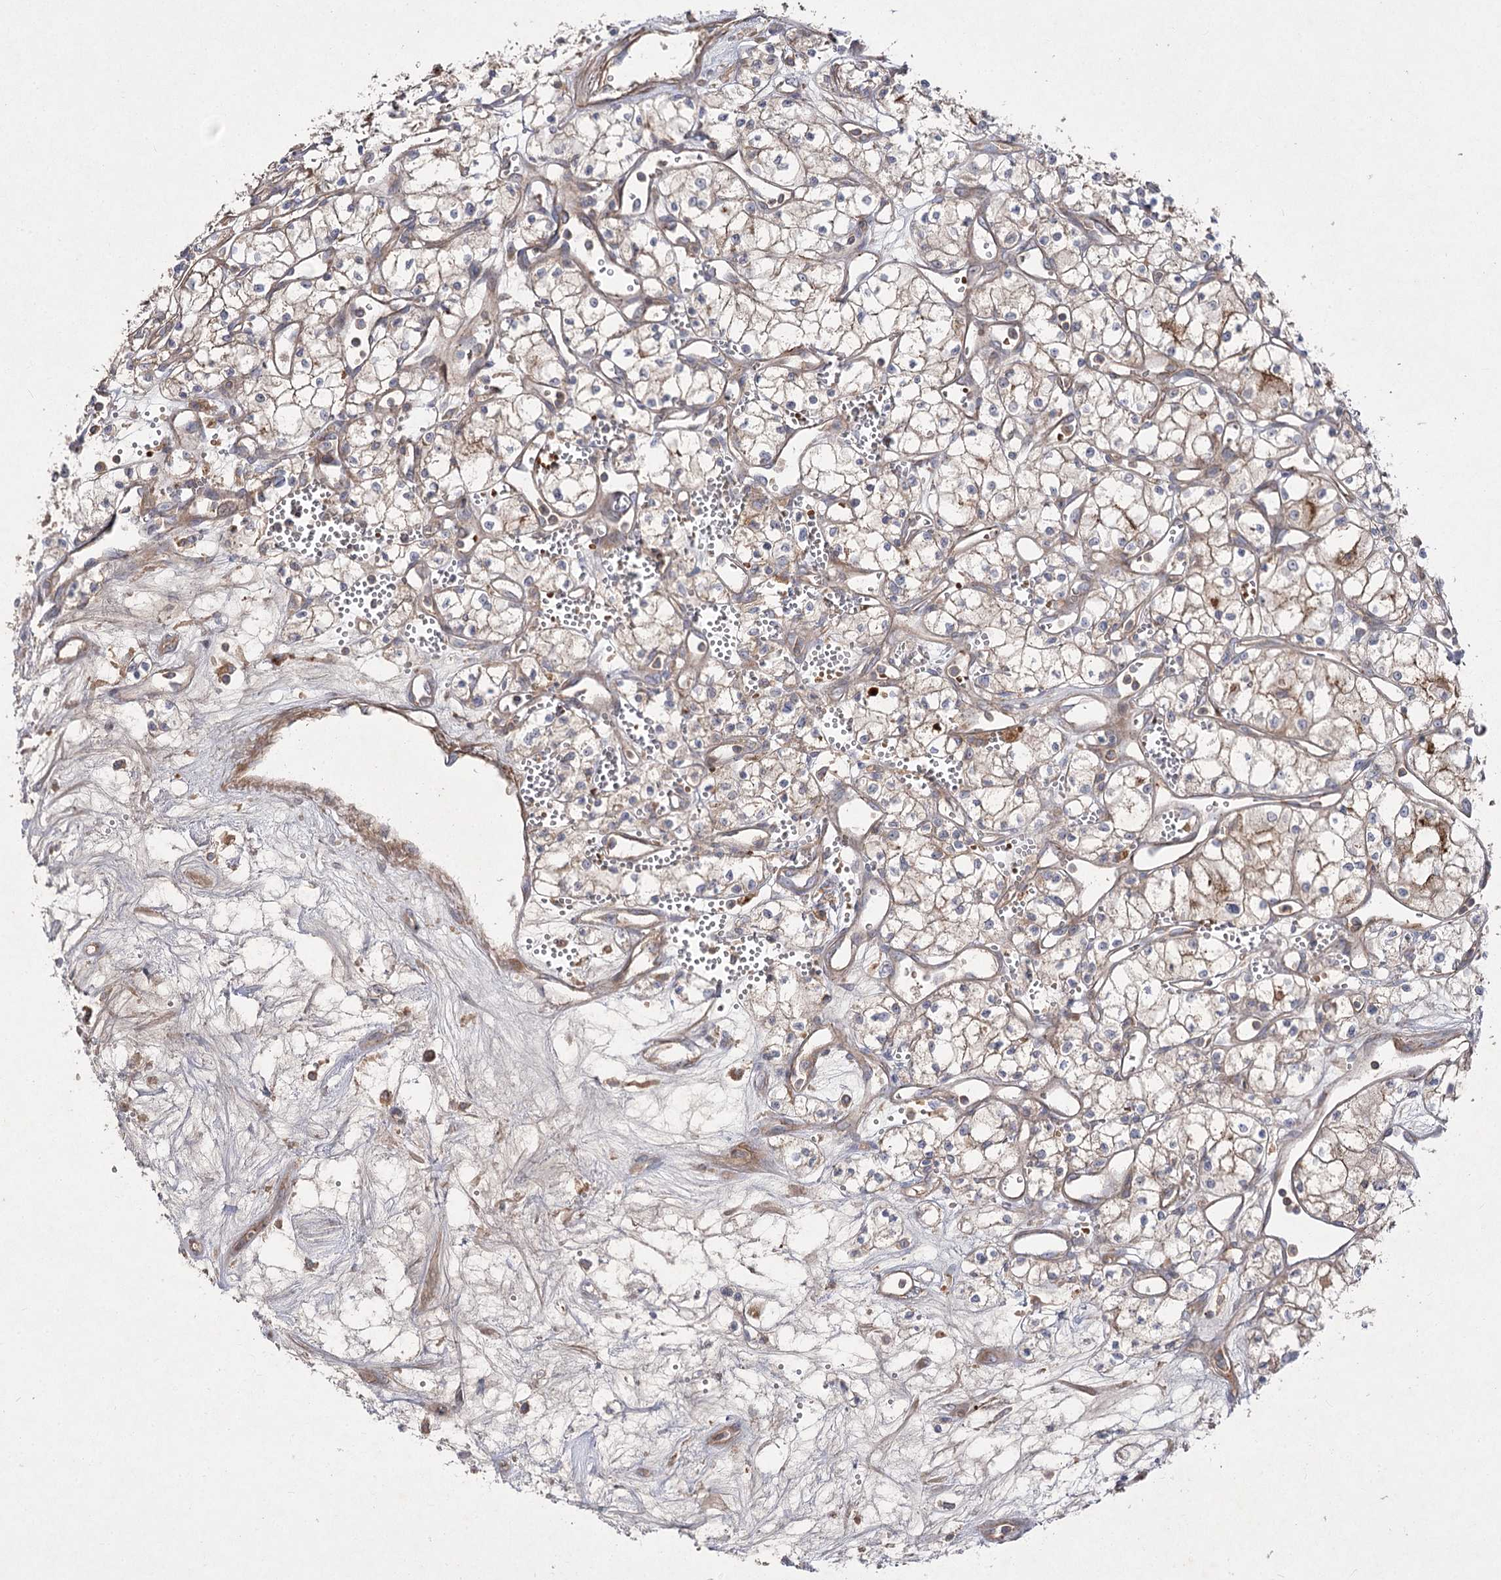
{"staining": {"intensity": "weak", "quantity": "25%-75%", "location": "cytoplasmic/membranous"}, "tissue": "renal cancer", "cell_type": "Tumor cells", "image_type": "cancer", "snomed": [{"axis": "morphology", "description": "Adenocarcinoma, NOS"}, {"axis": "topography", "description": "Kidney"}], "caption": "Human adenocarcinoma (renal) stained with a brown dye reveals weak cytoplasmic/membranous positive expression in approximately 25%-75% of tumor cells.", "gene": "KIAA0825", "patient": {"sex": "male", "age": 59}}